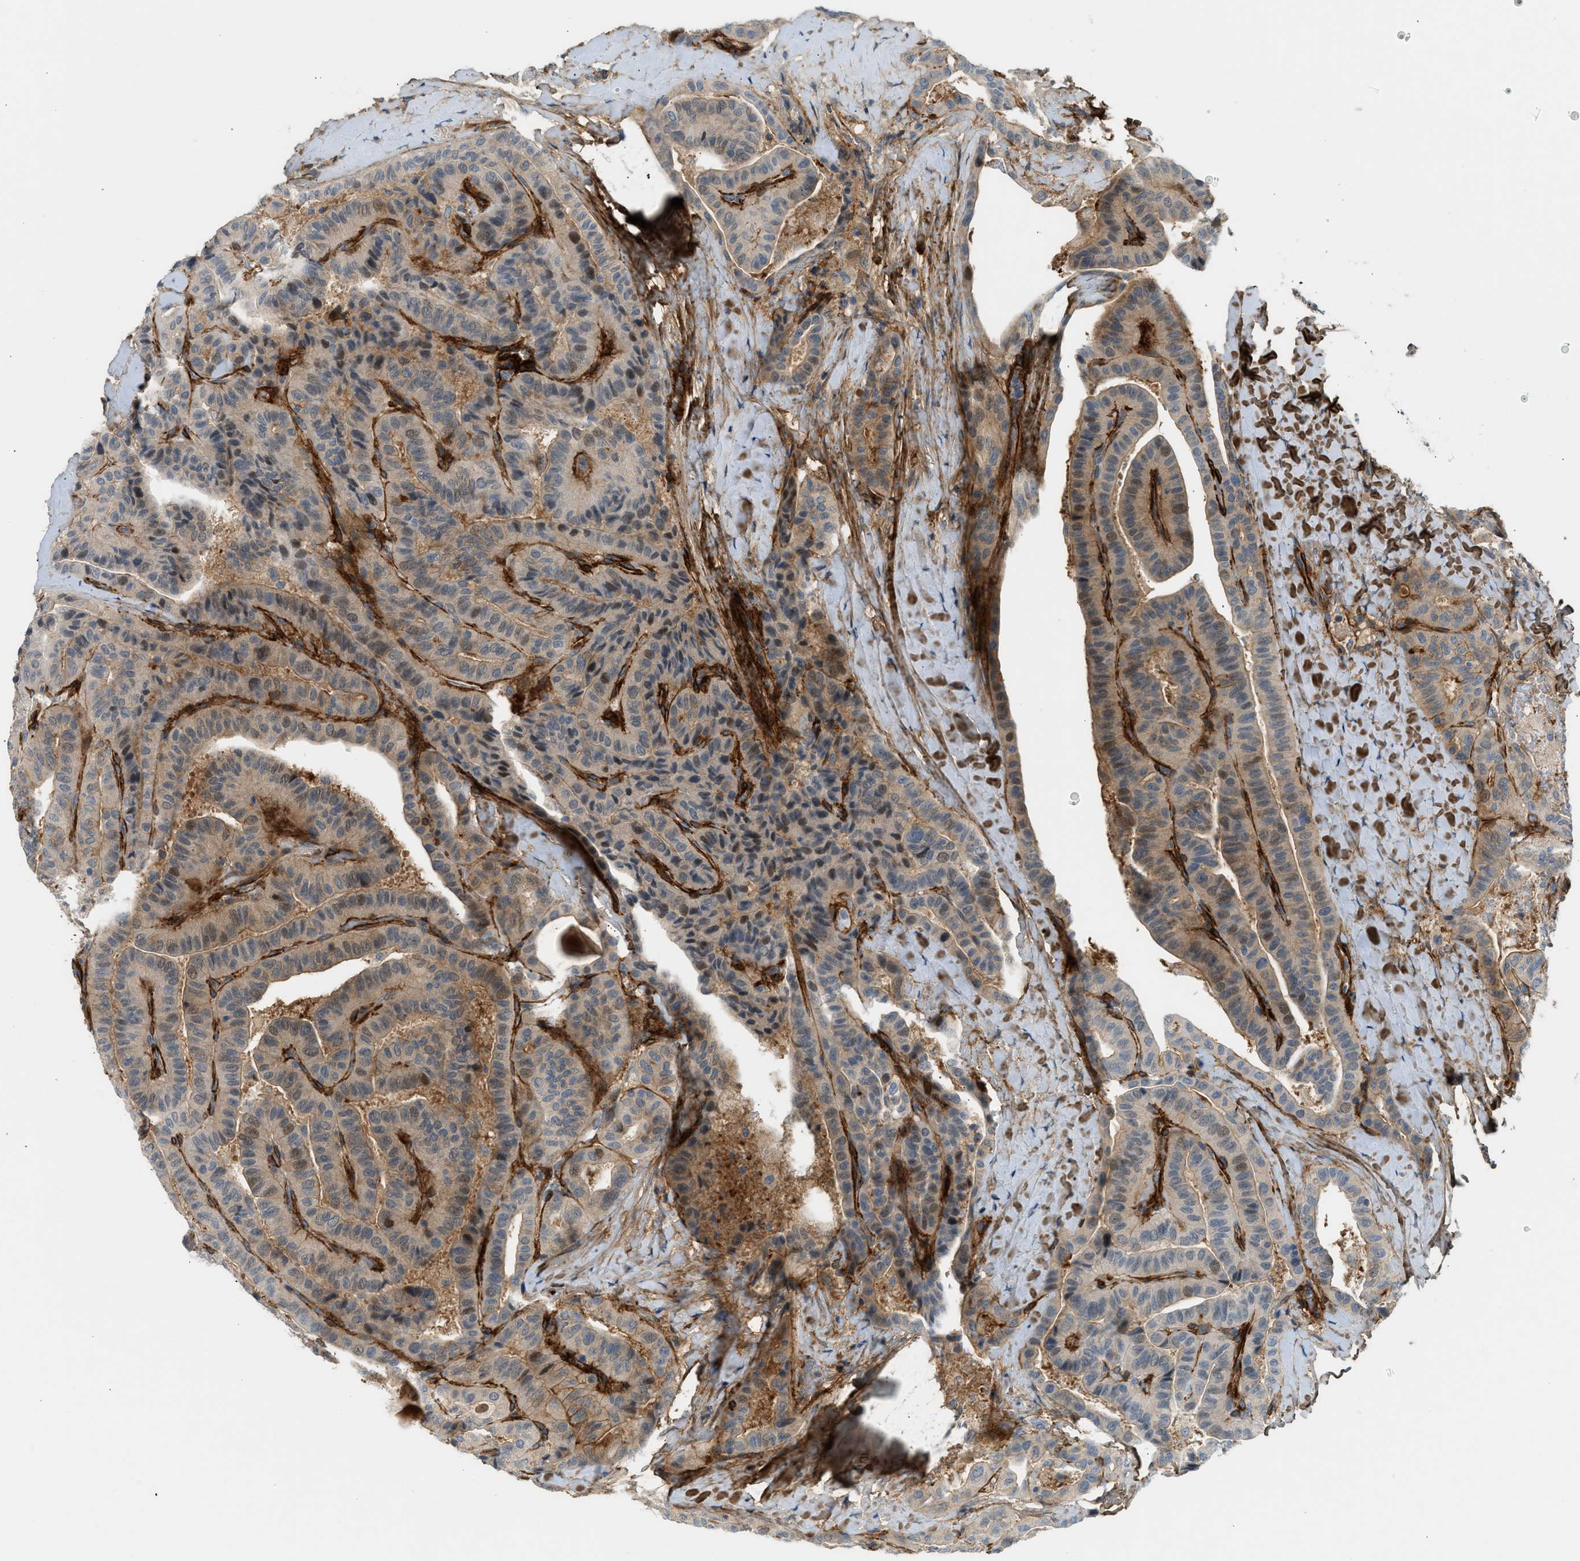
{"staining": {"intensity": "weak", "quantity": ">75%", "location": "cytoplasmic/membranous,nuclear"}, "tissue": "thyroid cancer", "cell_type": "Tumor cells", "image_type": "cancer", "snomed": [{"axis": "morphology", "description": "Papillary adenocarcinoma, NOS"}, {"axis": "topography", "description": "Thyroid gland"}], "caption": "Immunohistochemical staining of thyroid papillary adenocarcinoma displays low levels of weak cytoplasmic/membranous and nuclear protein expression in approximately >75% of tumor cells. The staining was performed using DAB to visualize the protein expression in brown, while the nuclei were stained in blue with hematoxylin (Magnification: 20x).", "gene": "EDNRA", "patient": {"sex": "male", "age": 77}}